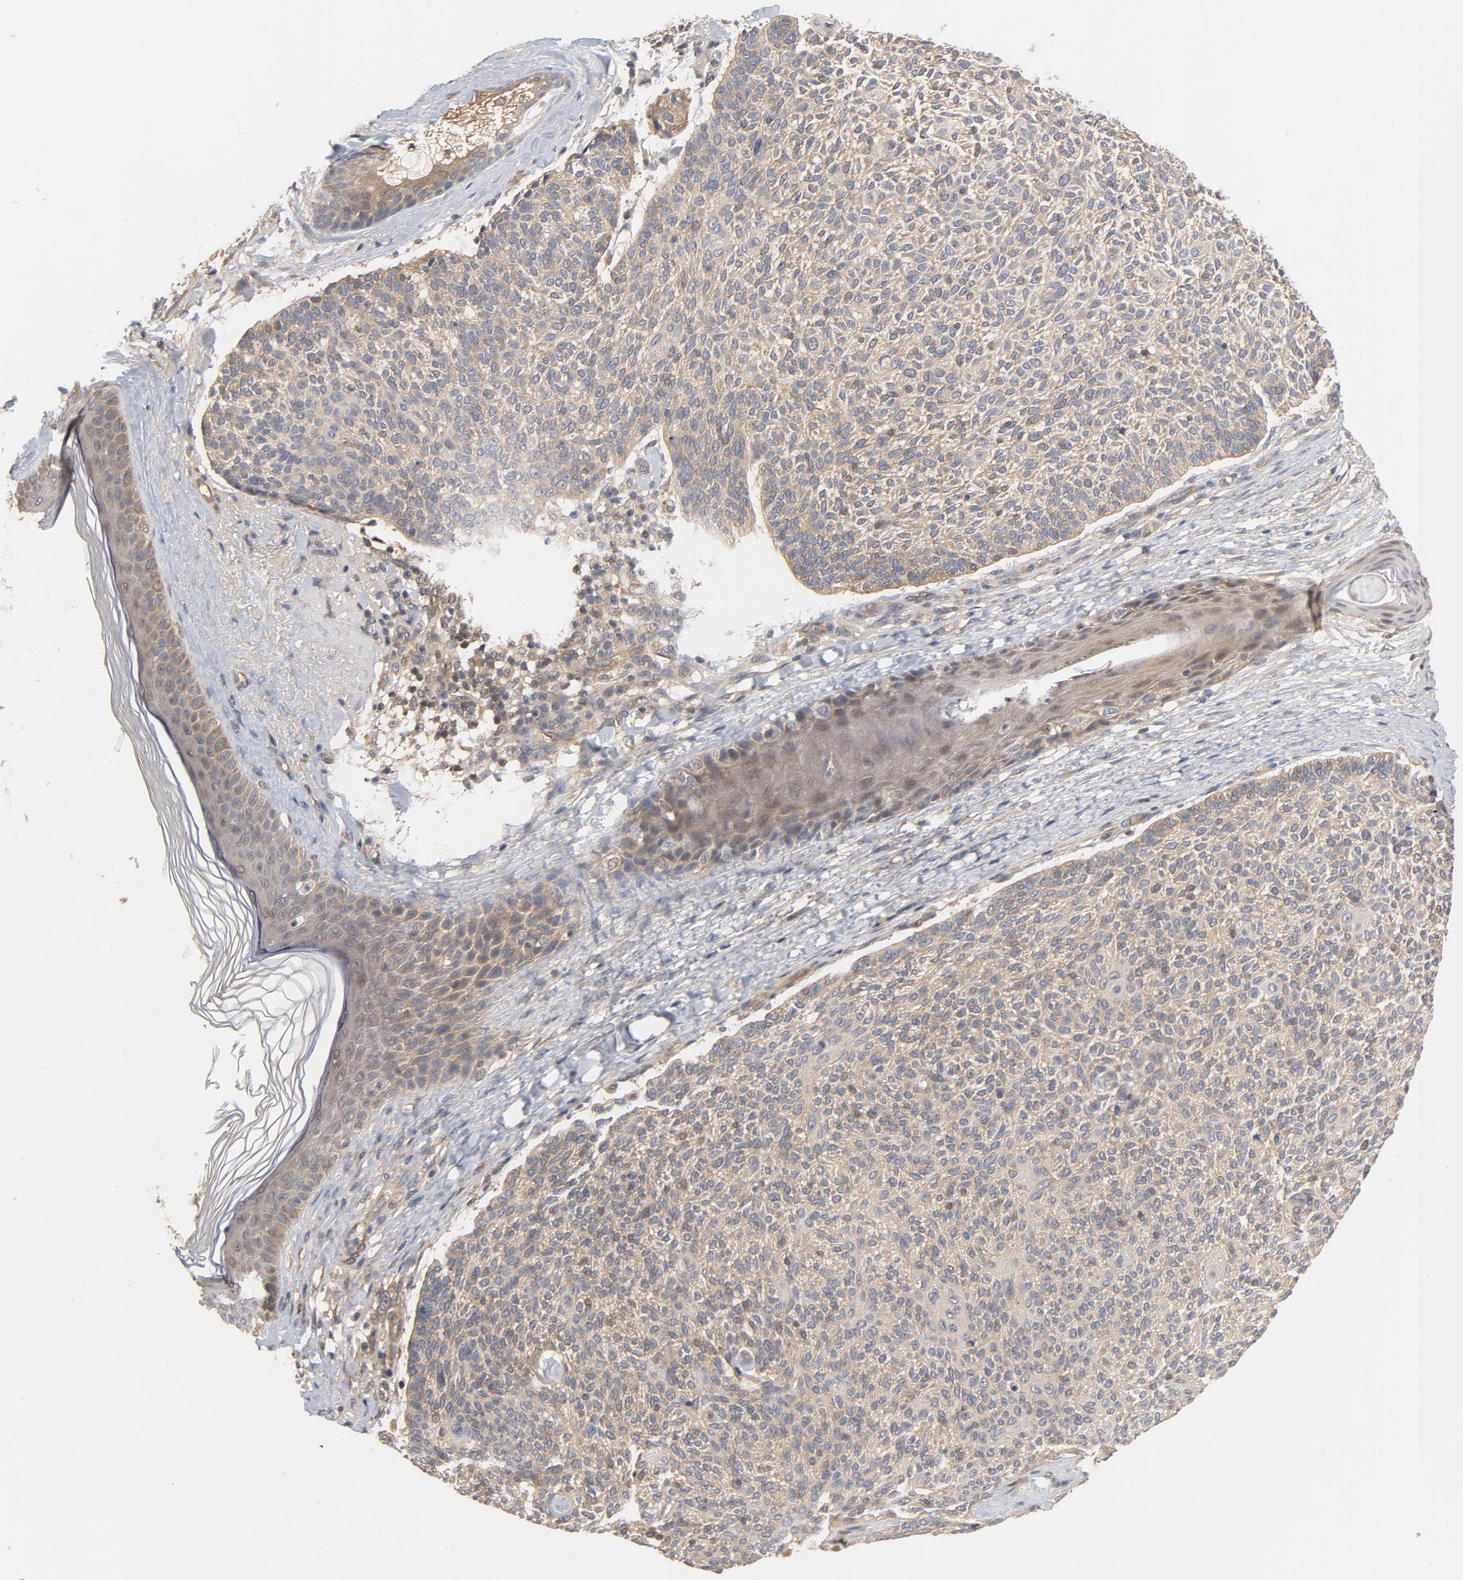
{"staining": {"intensity": "weak", "quantity": ">75%", "location": "cytoplasmic/membranous"}, "tissue": "skin cancer", "cell_type": "Tumor cells", "image_type": "cancer", "snomed": [{"axis": "morphology", "description": "Normal tissue, NOS"}, {"axis": "morphology", "description": "Basal cell carcinoma"}, {"axis": "topography", "description": "Skin"}], "caption": "Immunohistochemical staining of human skin cancer (basal cell carcinoma) shows low levels of weak cytoplasmic/membranous protein expression in approximately >75% of tumor cells.", "gene": "PITPNM2", "patient": {"sex": "female", "age": 70}}